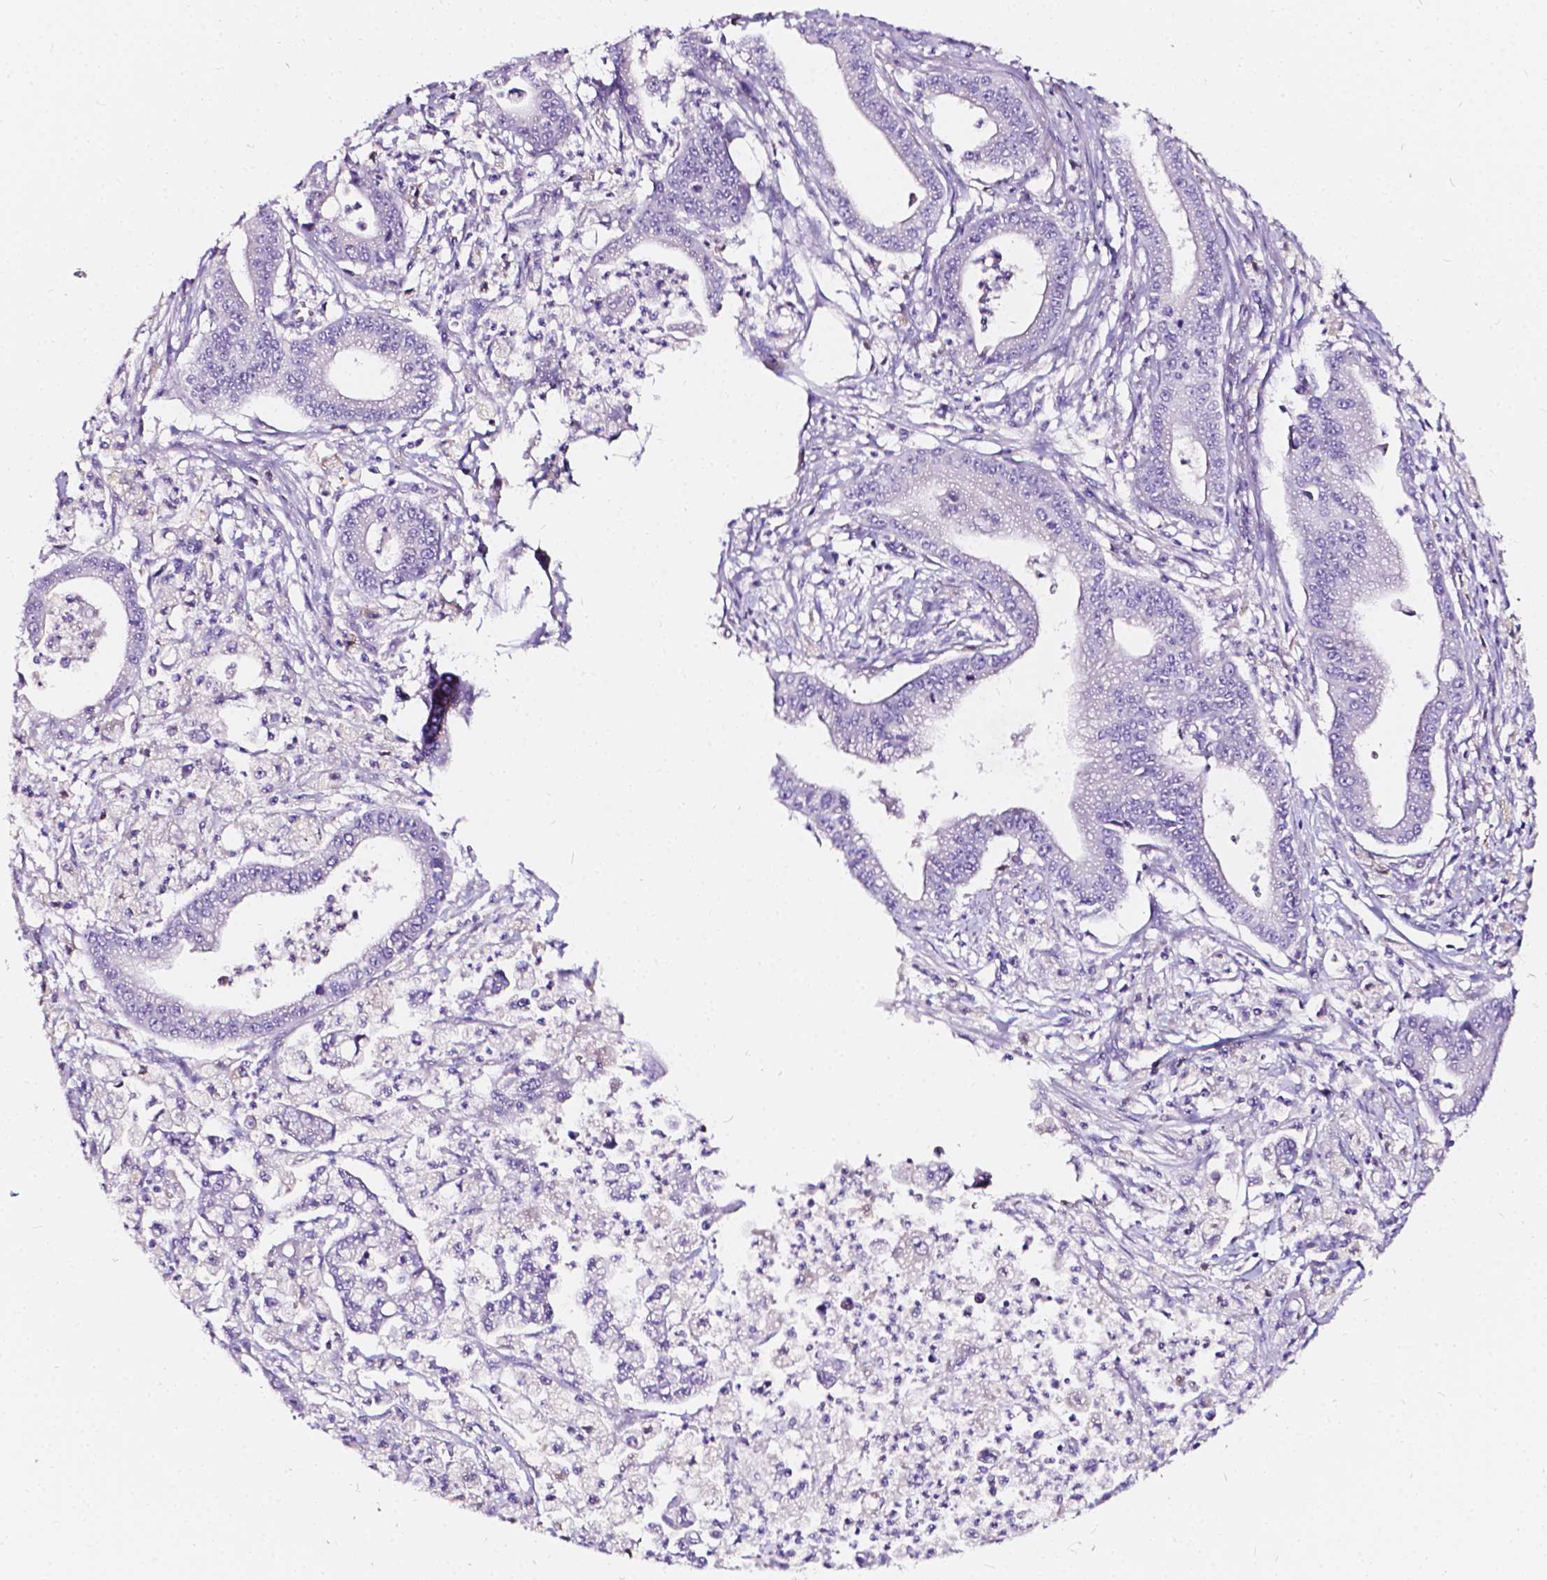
{"staining": {"intensity": "negative", "quantity": "none", "location": "none"}, "tissue": "pancreatic cancer", "cell_type": "Tumor cells", "image_type": "cancer", "snomed": [{"axis": "morphology", "description": "Adenocarcinoma, NOS"}, {"axis": "topography", "description": "Pancreas"}], "caption": "A micrograph of human pancreatic adenocarcinoma is negative for staining in tumor cells.", "gene": "CLSTN2", "patient": {"sex": "female", "age": 65}}